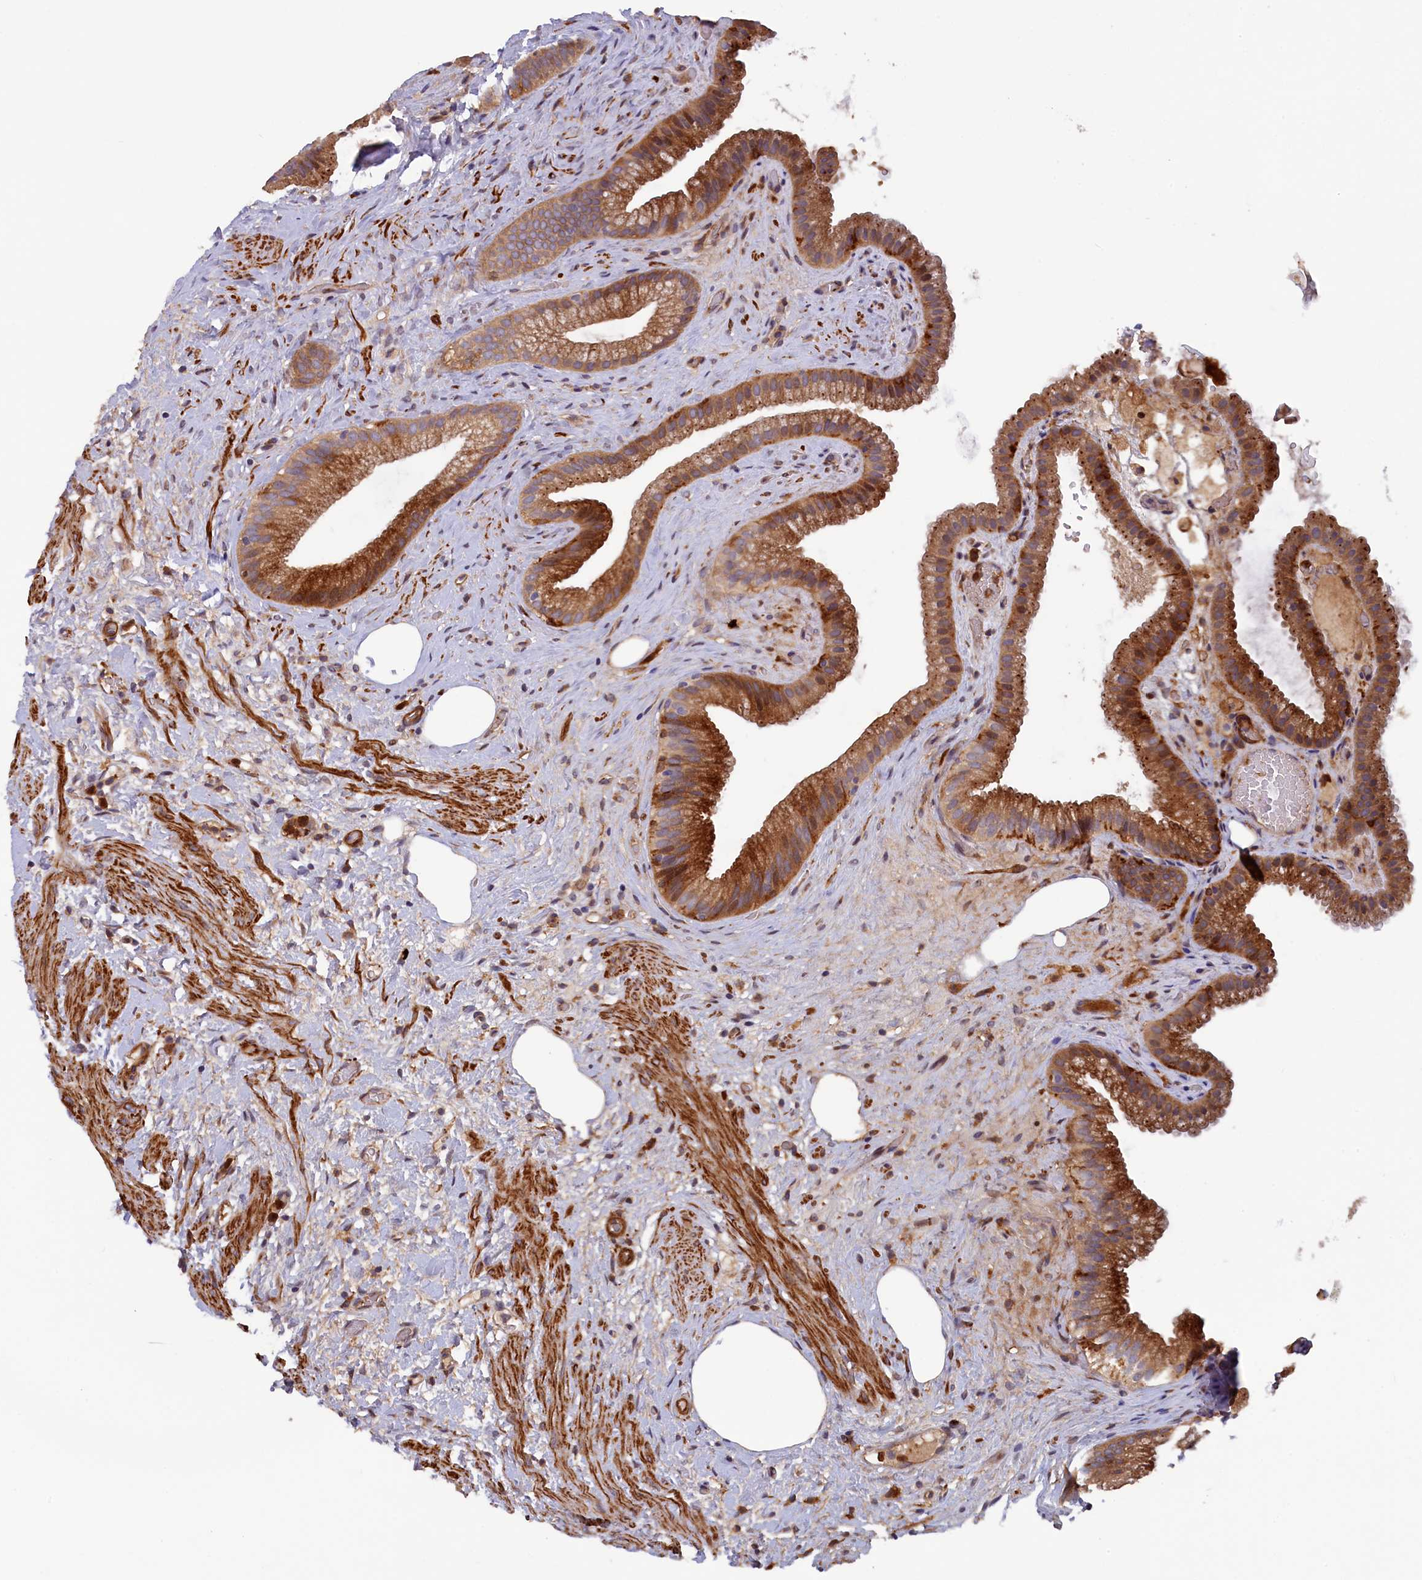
{"staining": {"intensity": "strong", "quantity": ">75%", "location": "cytoplasmic/membranous"}, "tissue": "gallbladder", "cell_type": "Glandular cells", "image_type": "normal", "snomed": [{"axis": "morphology", "description": "Normal tissue, NOS"}, {"axis": "morphology", "description": "Inflammation, NOS"}, {"axis": "topography", "description": "Gallbladder"}], "caption": "Immunohistochemical staining of unremarkable human gallbladder shows strong cytoplasmic/membranous protein expression in approximately >75% of glandular cells.", "gene": "FERMT1", "patient": {"sex": "male", "age": 51}}